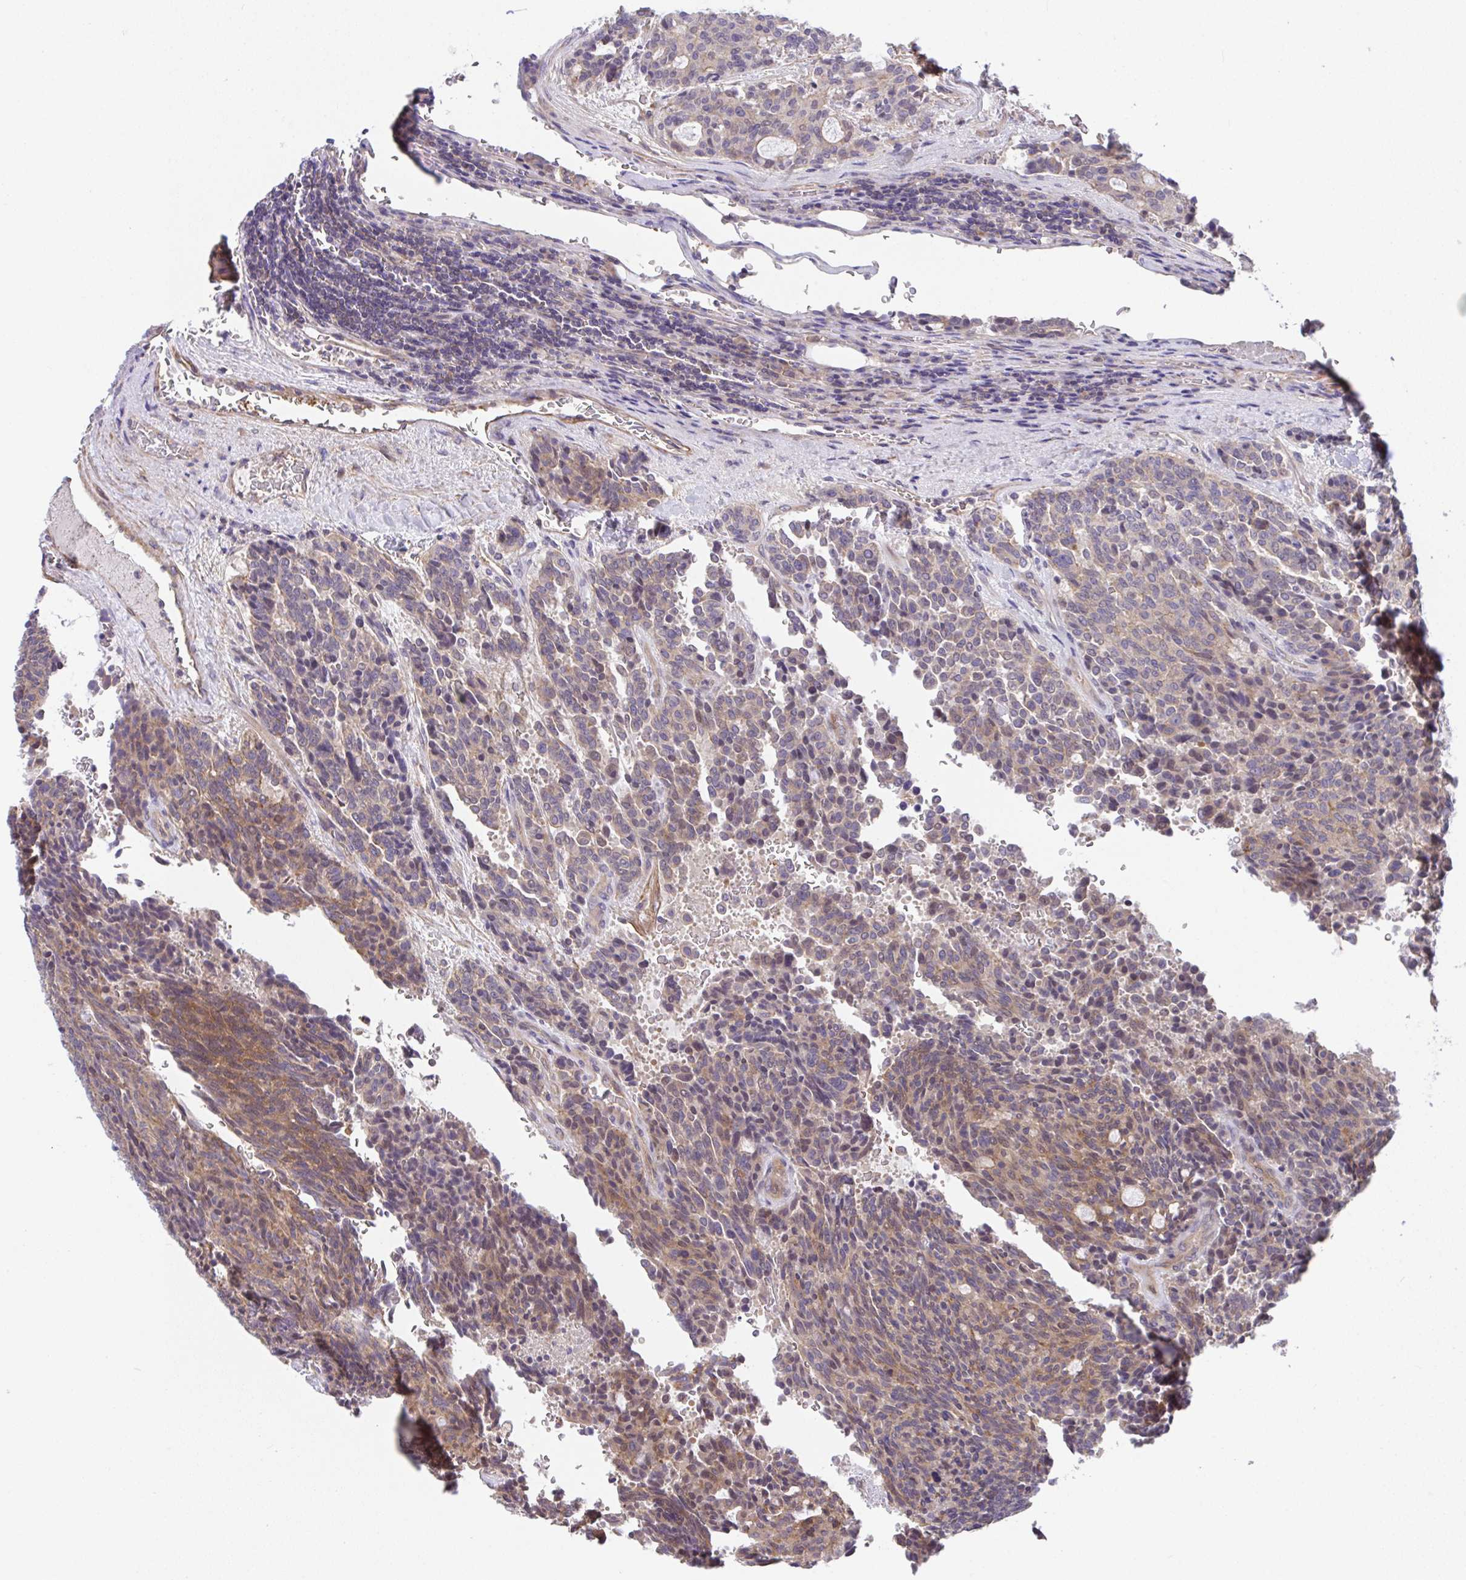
{"staining": {"intensity": "moderate", "quantity": ">75%", "location": "cytoplasmic/membranous"}, "tissue": "carcinoid", "cell_type": "Tumor cells", "image_type": "cancer", "snomed": [{"axis": "morphology", "description": "Carcinoid, malignant, NOS"}, {"axis": "topography", "description": "Pancreas"}], "caption": "Tumor cells display moderate cytoplasmic/membranous staining in about >75% of cells in carcinoid.", "gene": "ZNF696", "patient": {"sex": "female", "age": 54}}